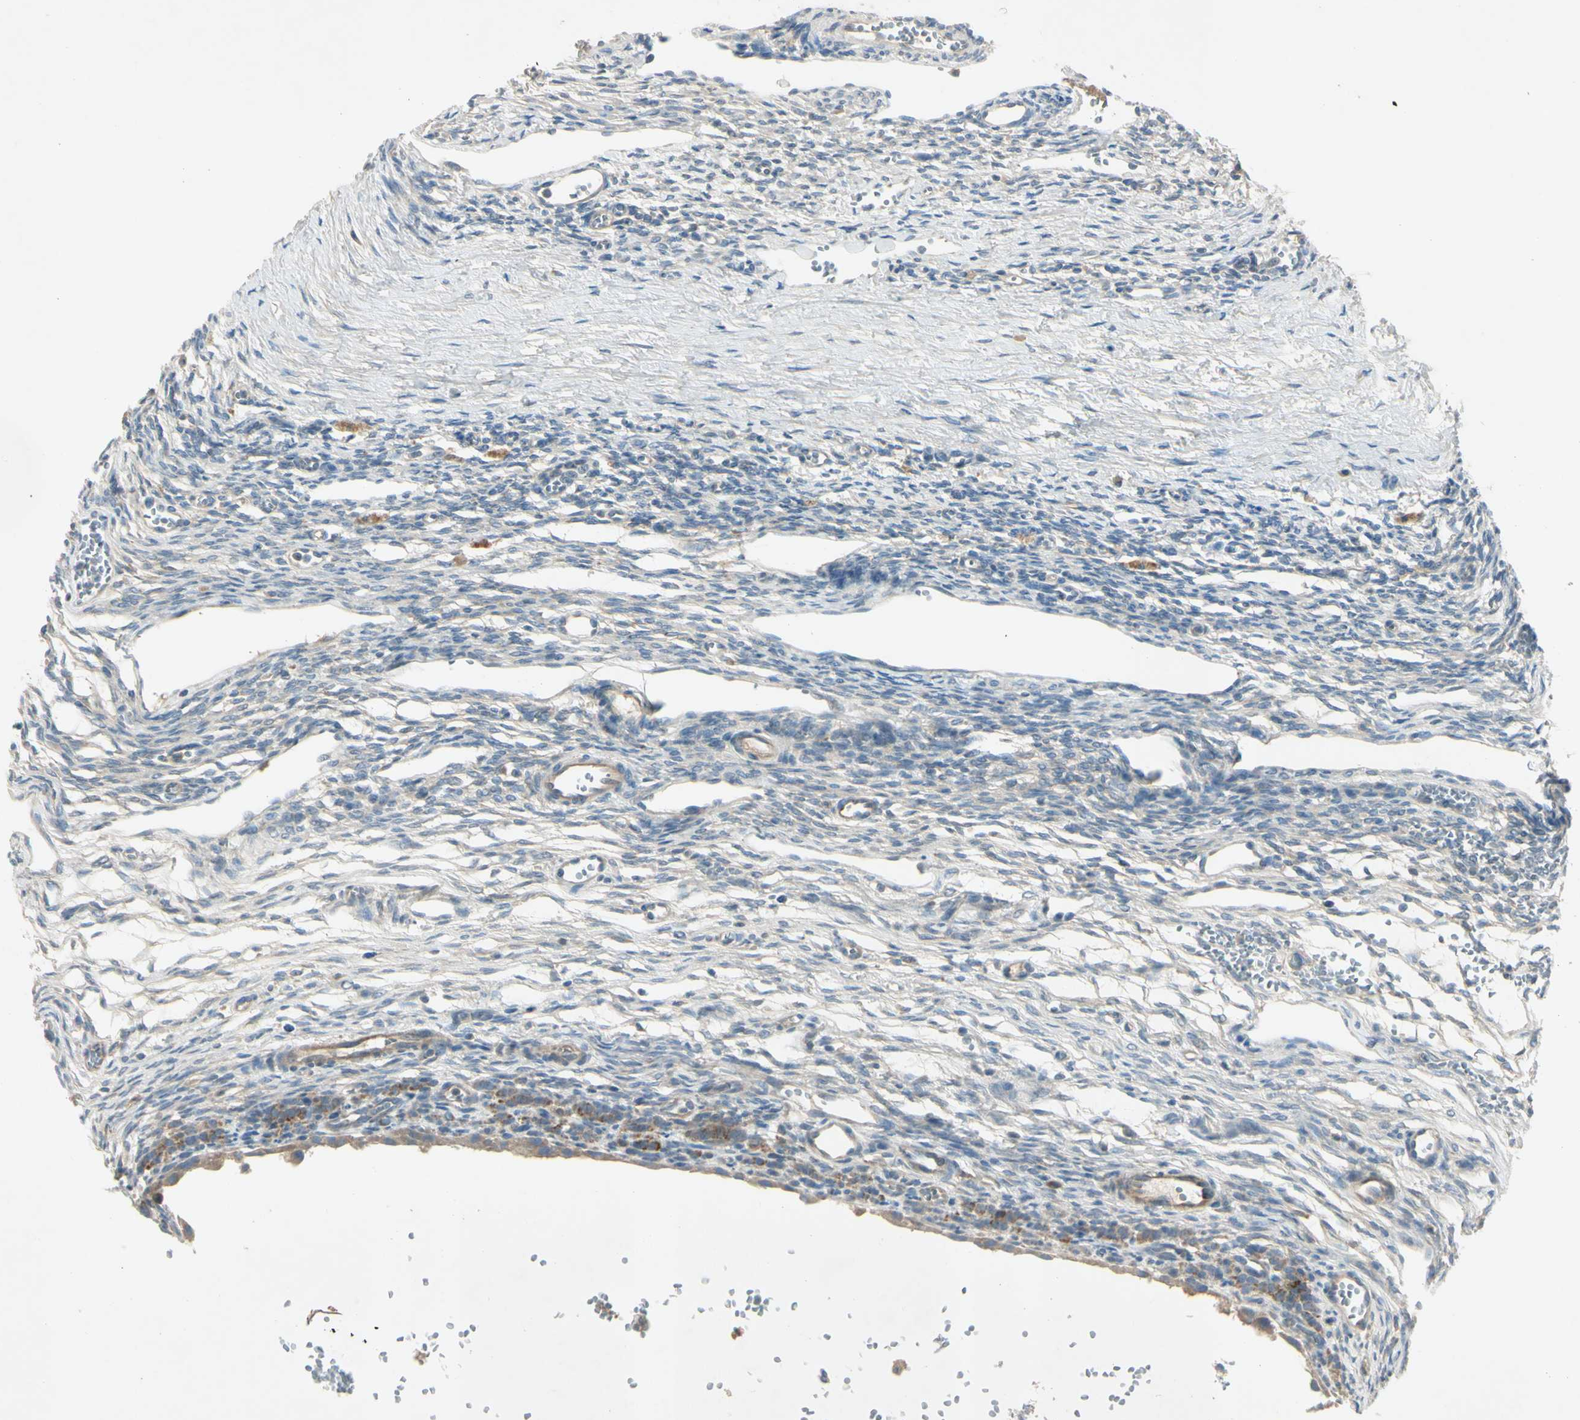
{"staining": {"intensity": "negative", "quantity": "none", "location": "none"}, "tissue": "ovary", "cell_type": "Follicle cells", "image_type": "normal", "snomed": [{"axis": "morphology", "description": "Normal tissue, NOS"}, {"axis": "topography", "description": "Ovary"}], "caption": "This is an immunohistochemistry photomicrograph of normal human ovary. There is no staining in follicle cells.", "gene": "AATK", "patient": {"sex": "female", "age": 33}}